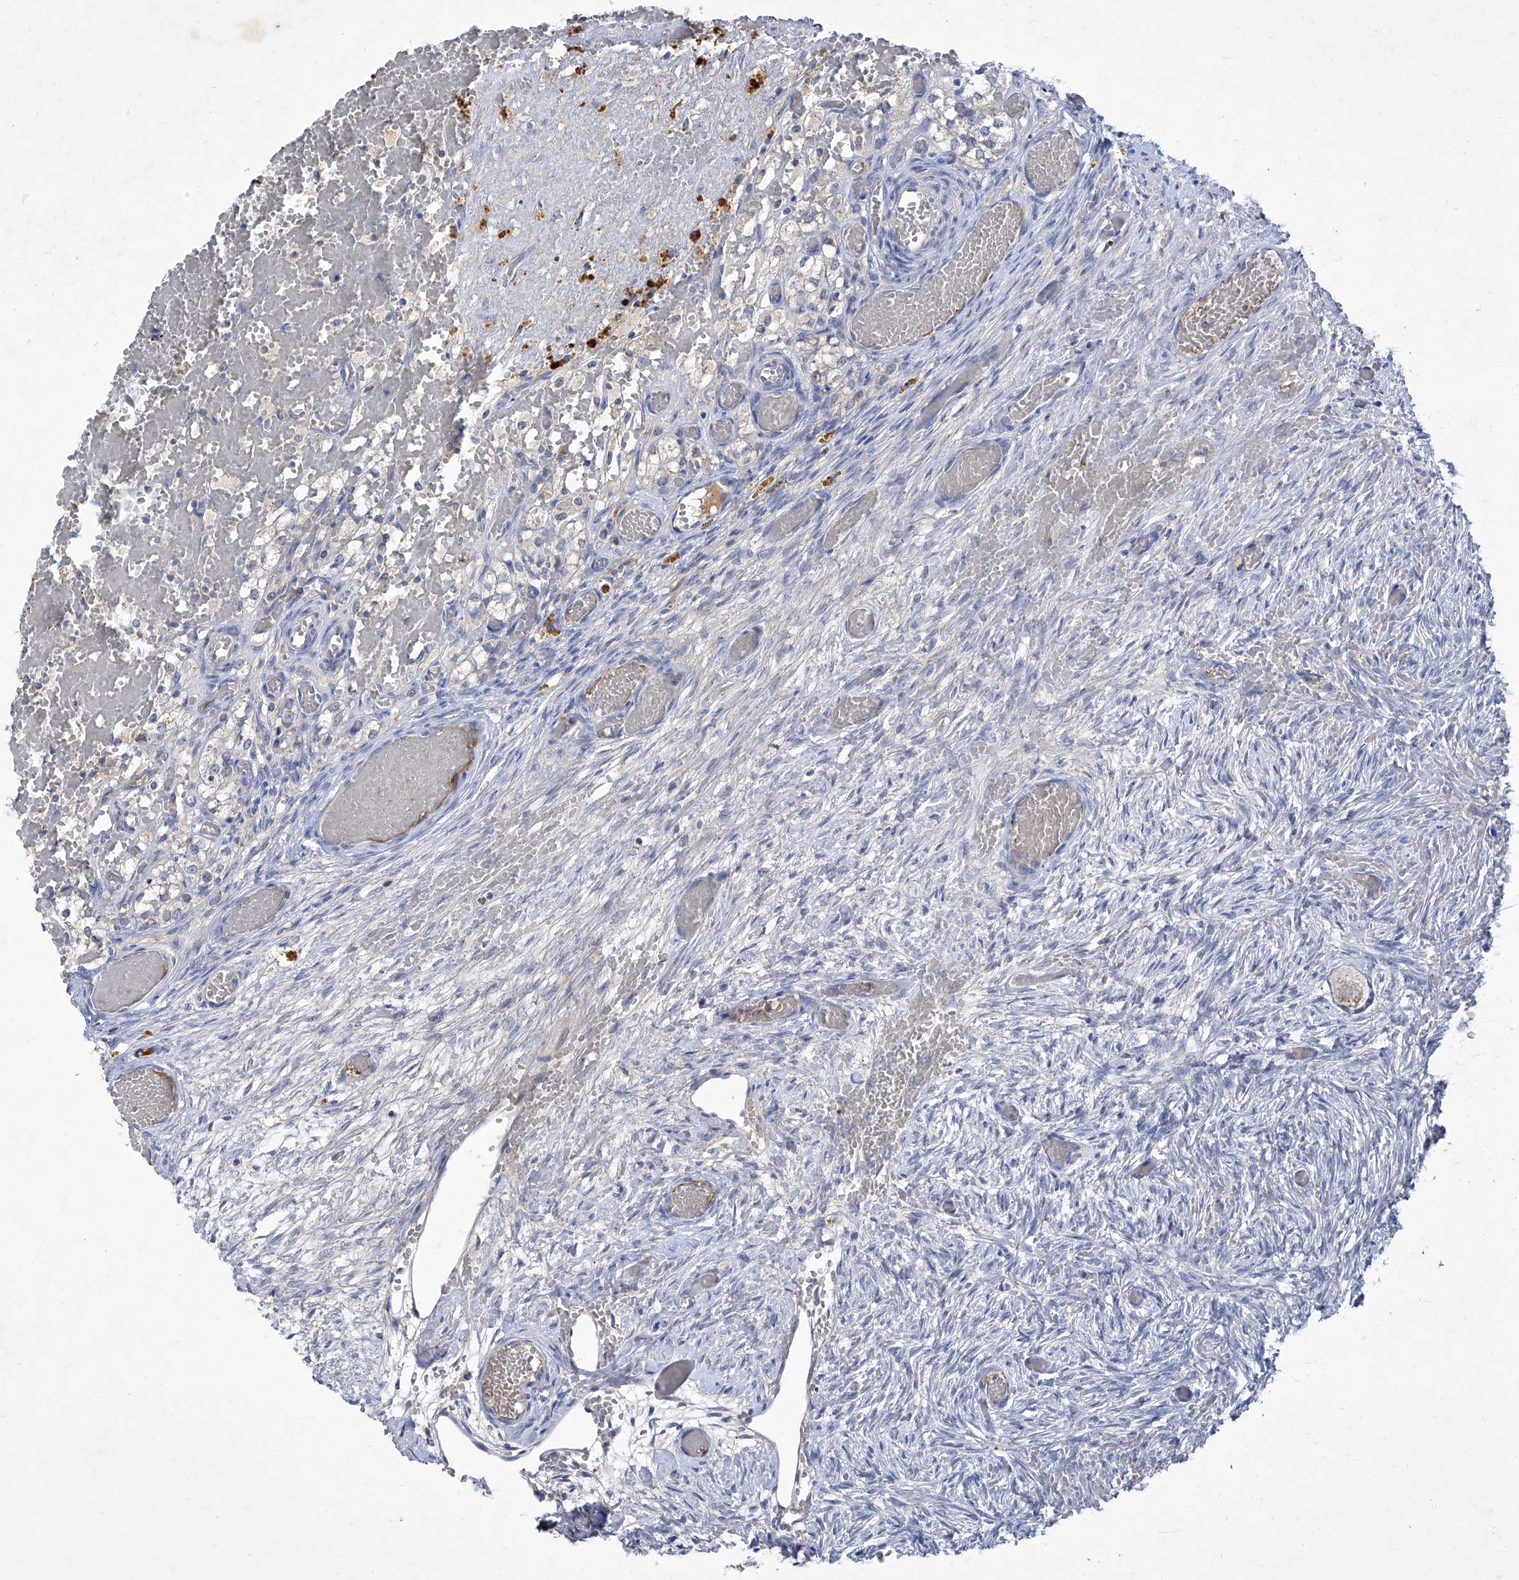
{"staining": {"intensity": "negative", "quantity": "none", "location": "none"}, "tissue": "ovary", "cell_type": "Follicle cells", "image_type": "normal", "snomed": [{"axis": "morphology", "description": "Adenocarcinoma, NOS"}, {"axis": "topography", "description": "Endometrium"}], "caption": "Histopathology image shows no protein positivity in follicle cells of unremarkable ovary.", "gene": "SBK2", "patient": {"sex": "female", "age": 32}}